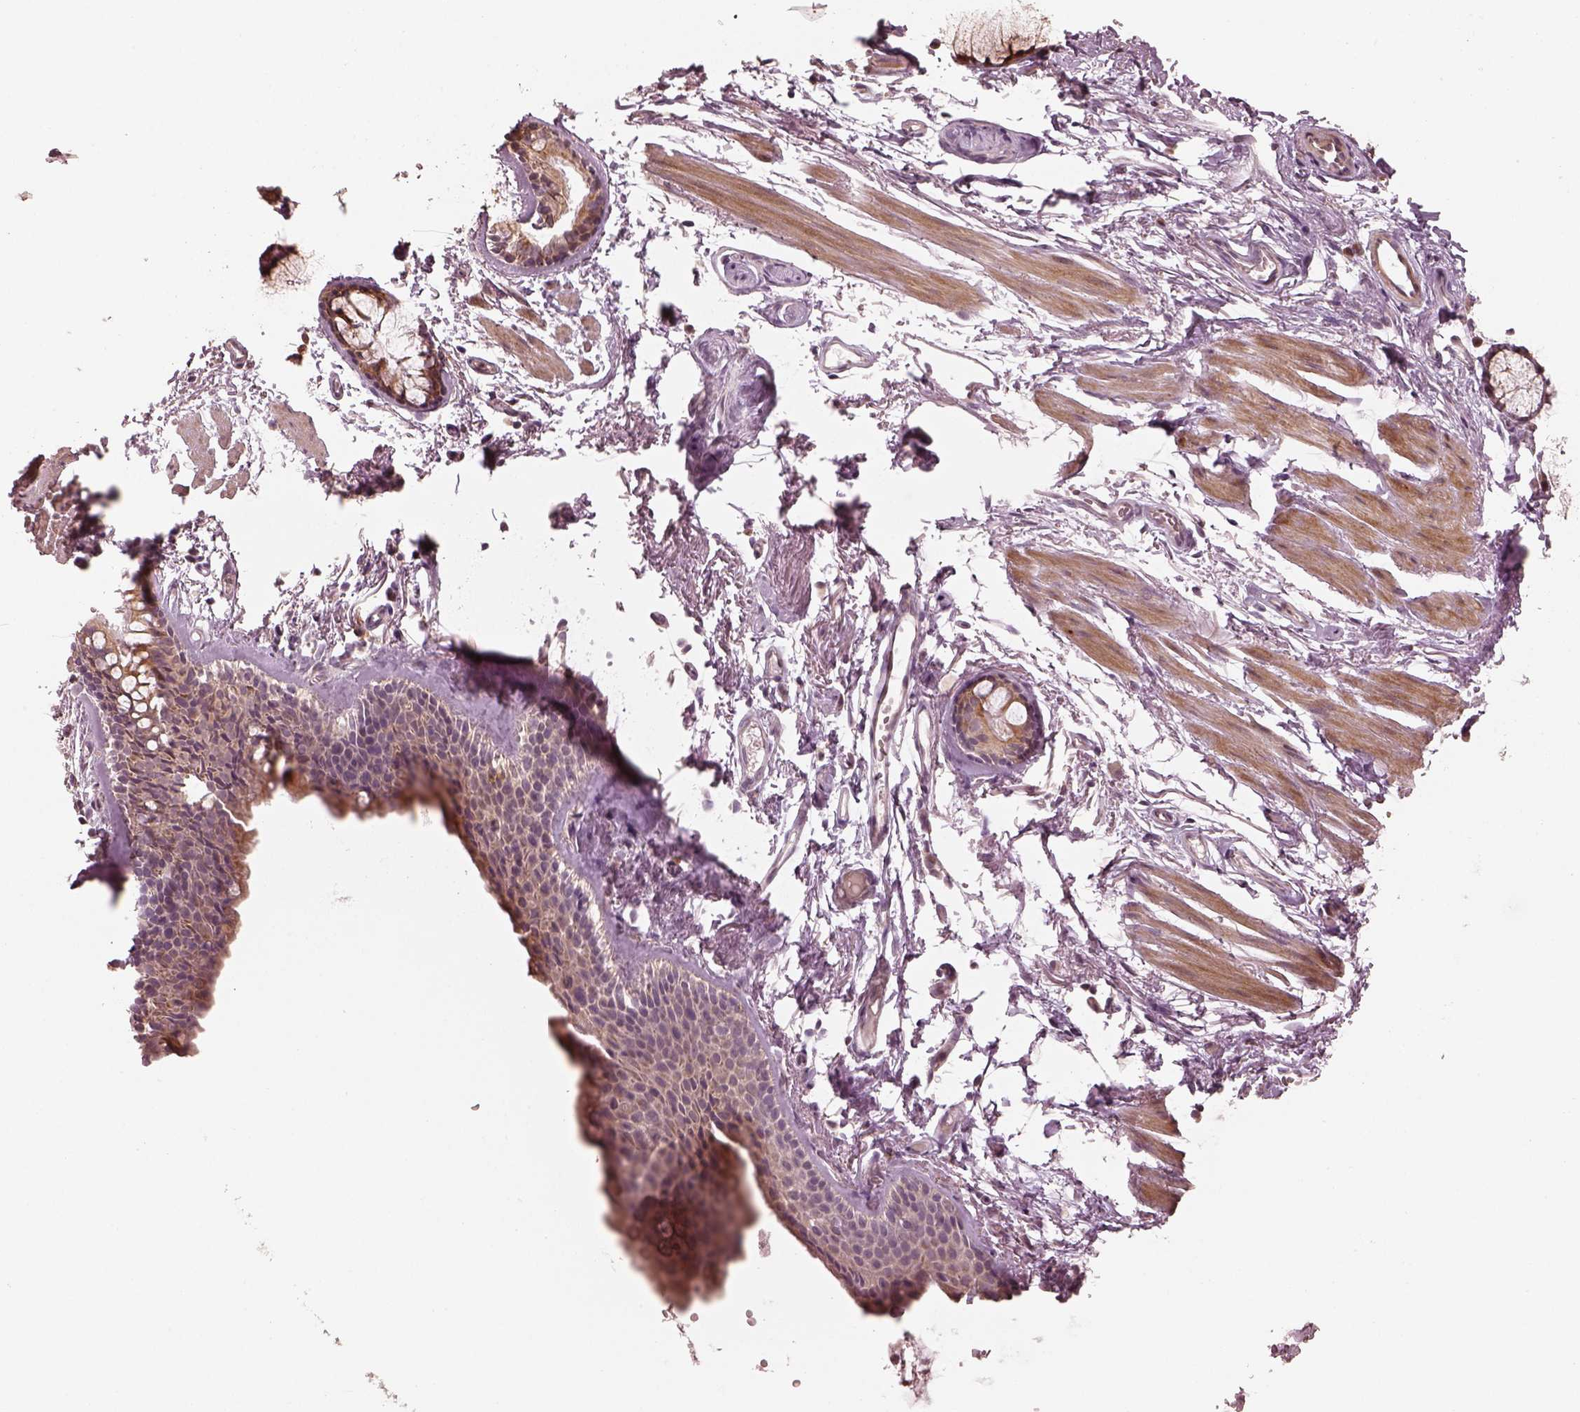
{"staining": {"intensity": "negative", "quantity": "none", "location": "none"}, "tissue": "soft tissue", "cell_type": "Chondrocytes", "image_type": "normal", "snomed": [{"axis": "morphology", "description": "Normal tissue, NOS"}, {"axis": "topography", "description": "Cartilage tissue"}, {"axis": "topography", "description": "Bronchus"}], "caption": "Photomicrograph shows no protein expression in chondrocytes of benign soft tissue. (DAB immunohistochemistry with hematoxylin counter stain).", "gene": "SLC25A46", "patient": {"sex": "female", "age": 79}}